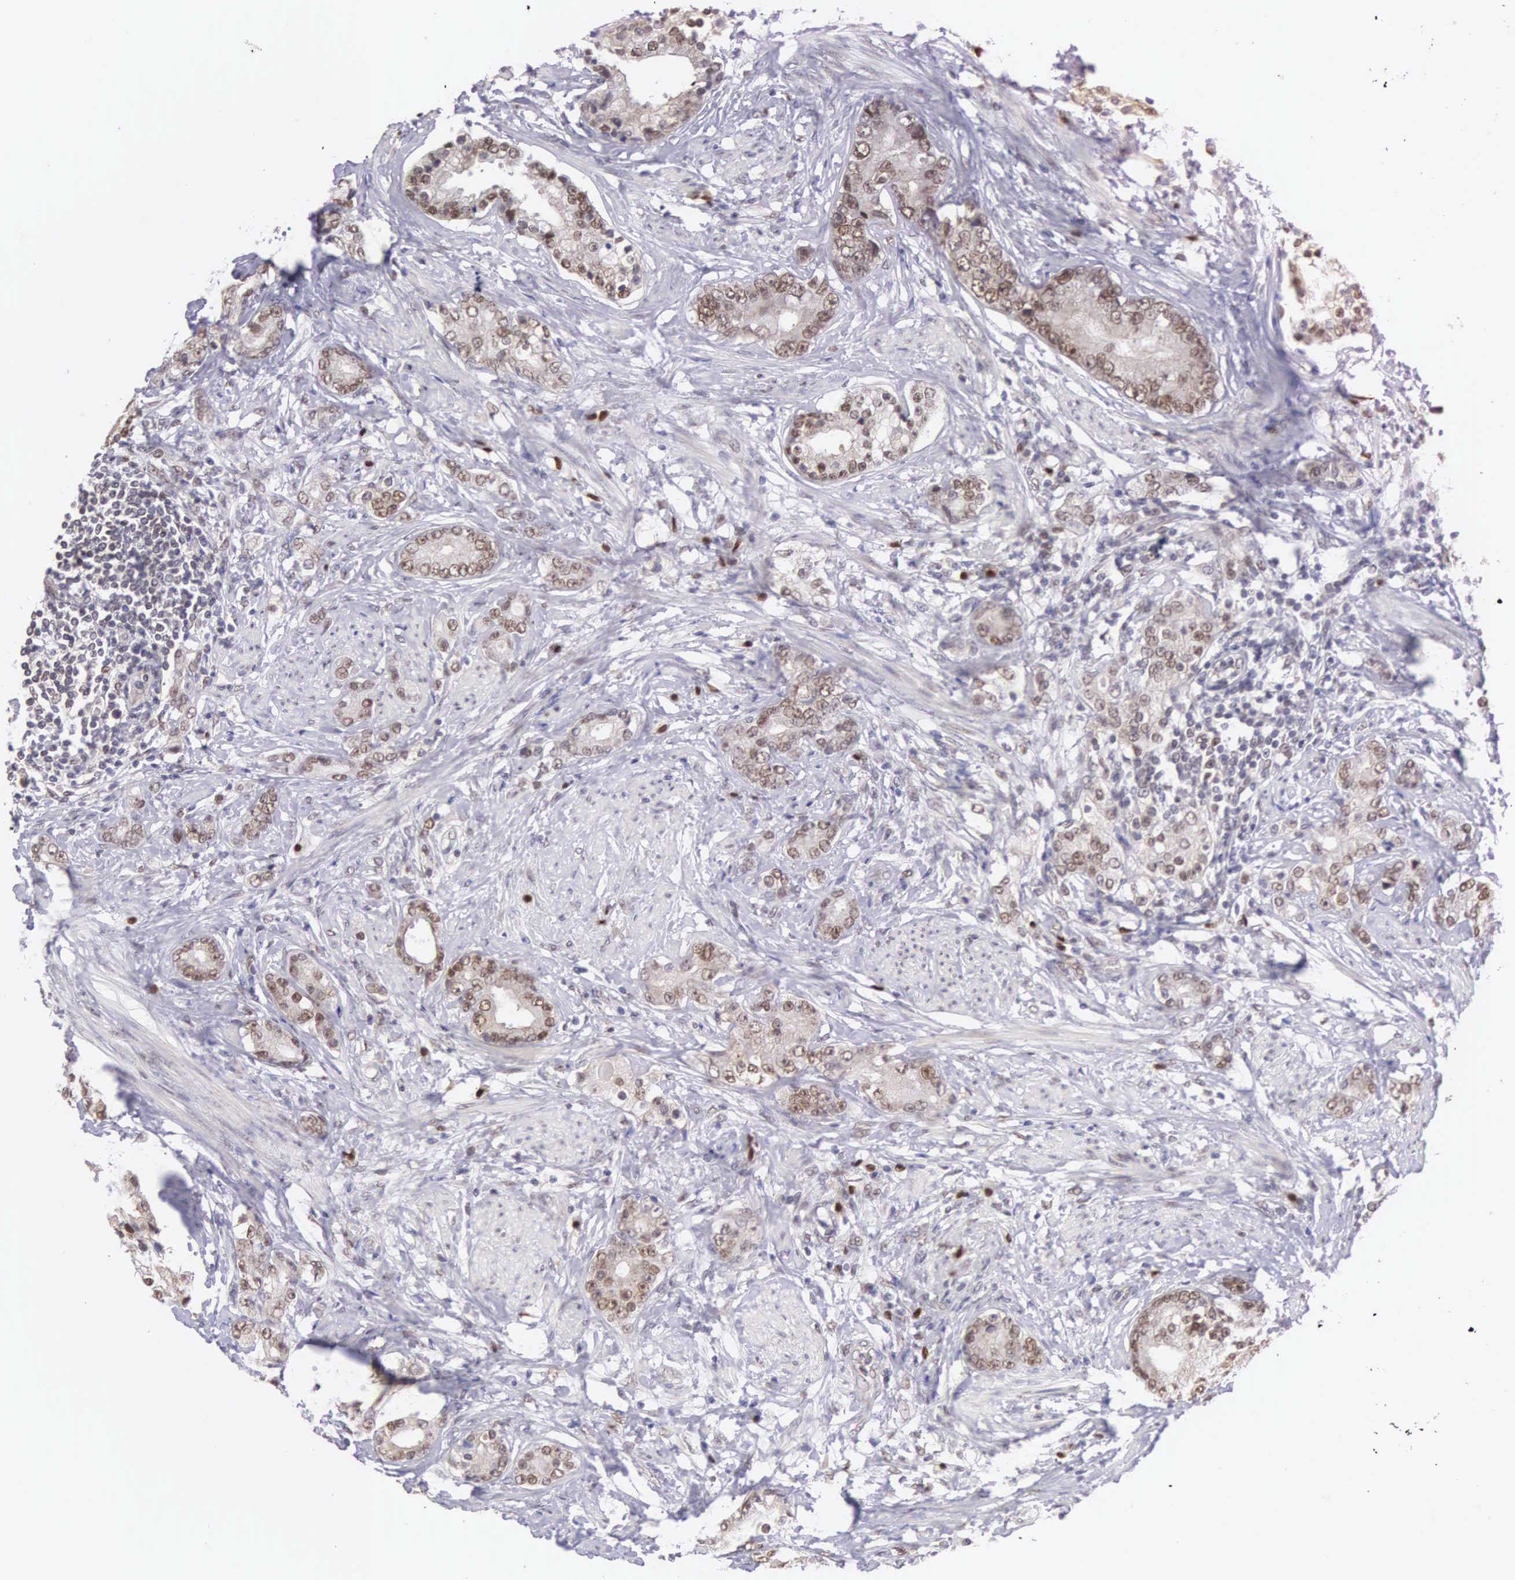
{"staining": {"intensity": "weak", "quantity": "25%-75%", "location": "nuclear"}, "tissue": "prostate cancer", "cell_type": "Tumor cells", "image_type": "cancer", "snomed": [{"axis": "morphology", "description": "Adenocarcinoma, Medium grade"}, {"axis": "topography", "description": "Prostate"}], "caption": "Prostate cancer stained with a brown dye displays weak nuclear positive expression in about 25%-75% of tumor cells.", "gene": "CCDC117", "patient": {"sex": "male", "age": 59}}